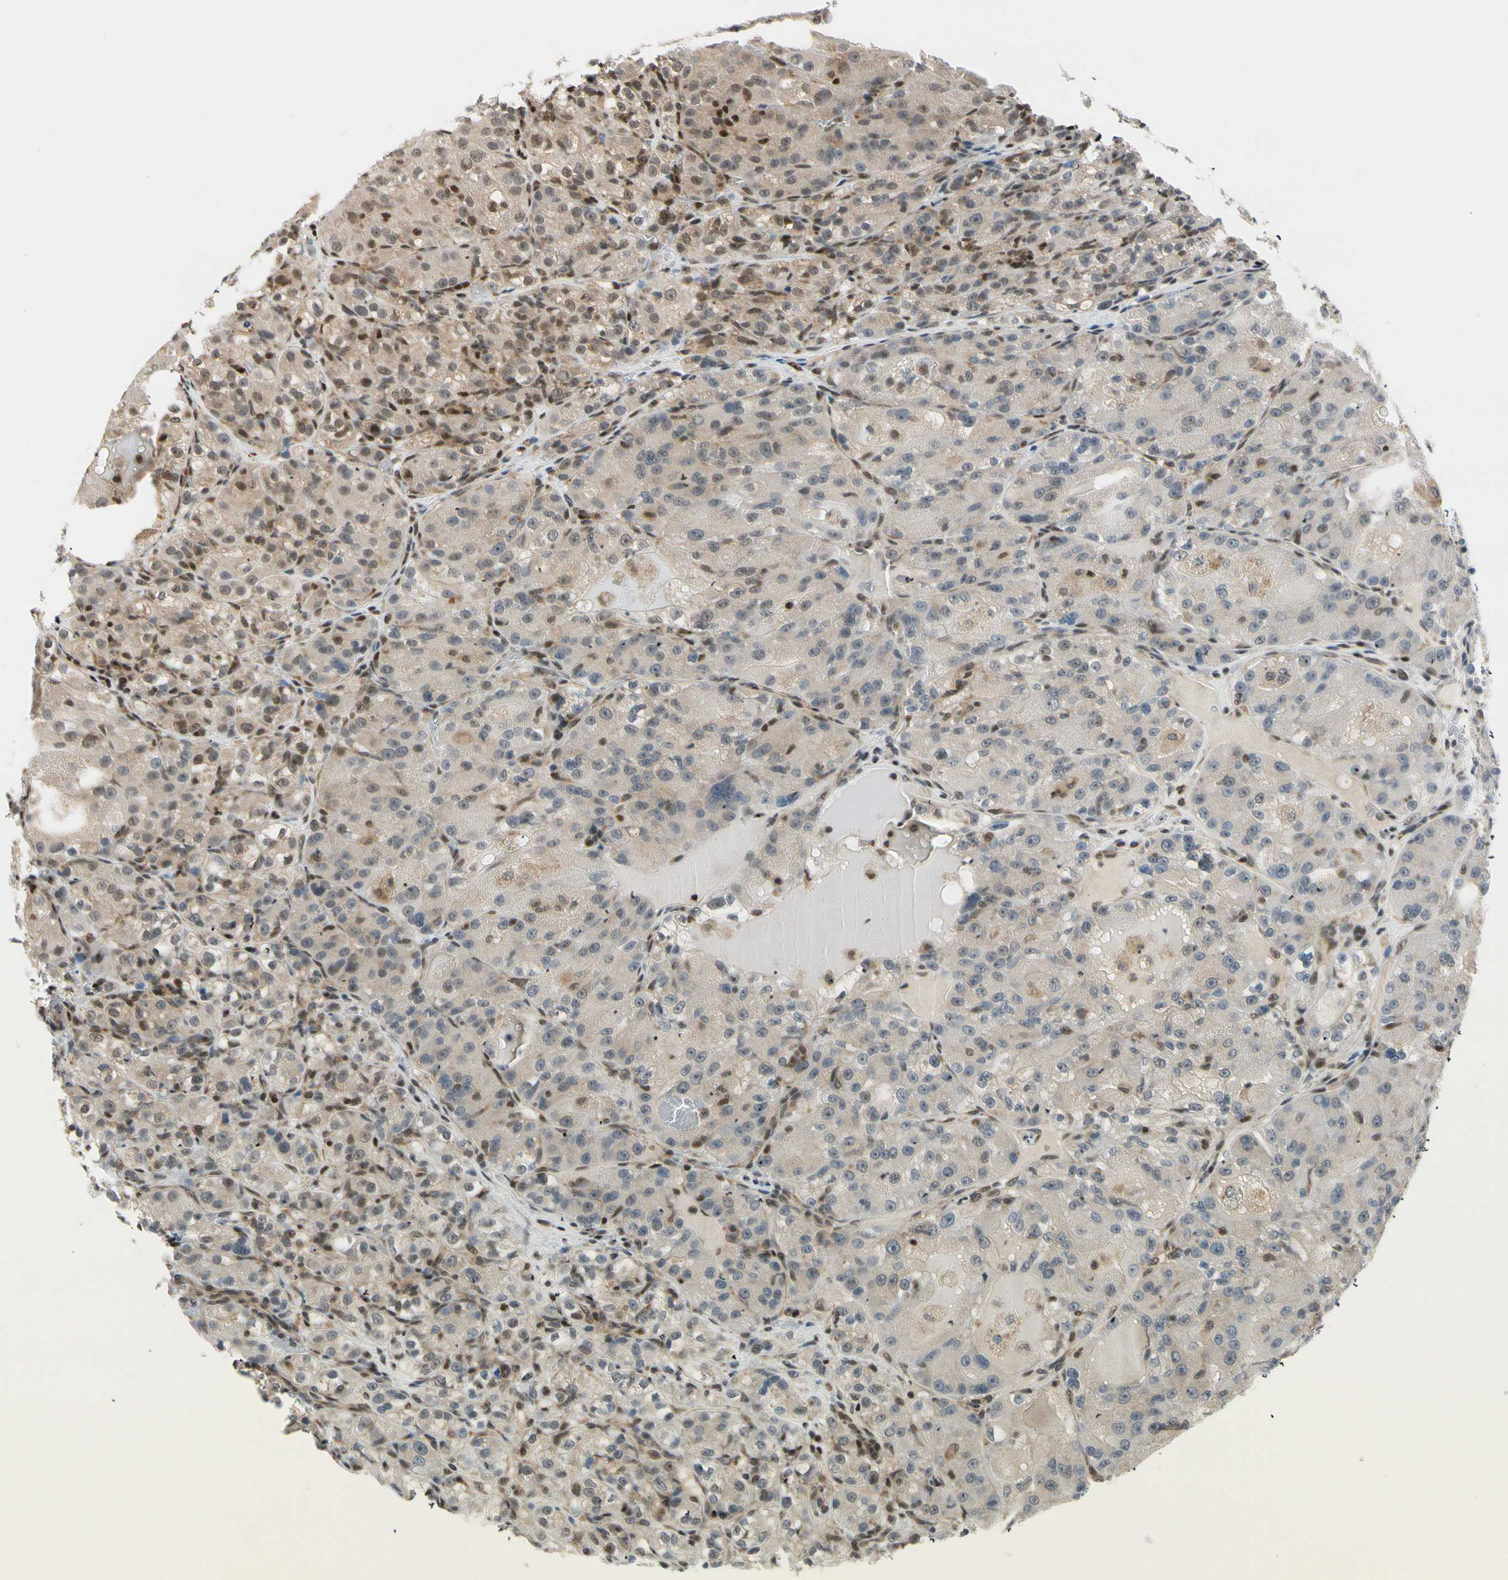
{"staining": {"intensity": "weak", "quantity": "25%-75%", "location": "cytoplasmic/membranous,nuclear"}, "tissue": "renal cancer", "cell_type": "Tumor cells", "image_type": "cancer", "snomed": [{"axis": "morphology", "description": "Normal tissue, NOS"}, {"axis": "morphology", "description": "Adenocarcinoma, NOS"}, {"axis": "topography", "description": "Kidney"}], "caption": "Renal cancer (adenocarcinoma) was stained to show a protein in brown. There is low levels of weak cytoplasmic/membranous and nuclear positivity in approximately 25%-75% of tumor cells.", "gene": "DAXX", "patient": {"sex": "male", "age": 61}}